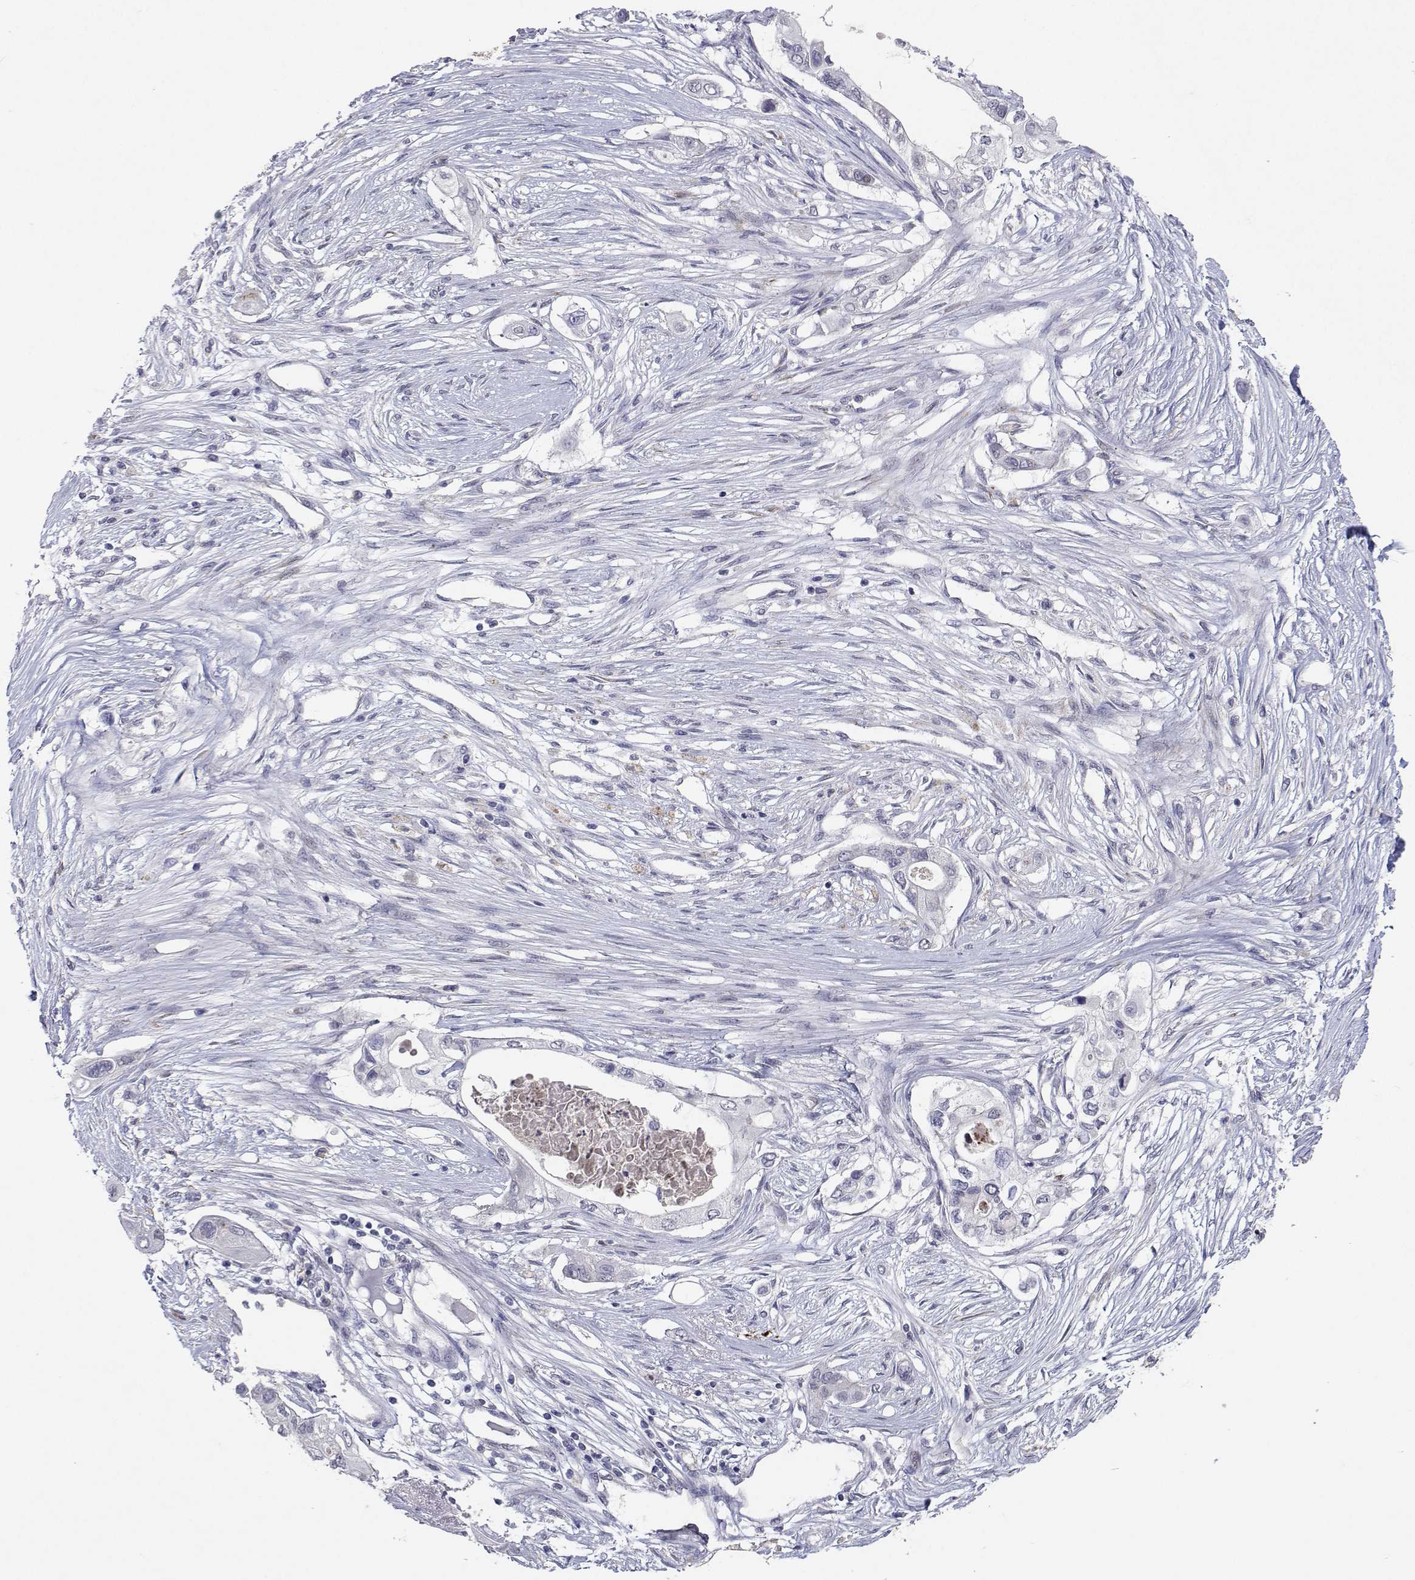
{"staining": {"intensity": "negative", "quantity": "none", "location": "none"}, "tissue": "pancreatic cancer", "cell_type": "Tumor cells", "image_type": "cancer", "snomed": [{"axis": "morphology", "description": "Adenocarcinoma, NOS"}, {"axis": "topography", "description": "Pancreas"}], "caption": "High power microscopy image of an IHC micrograph of adenocarcinoma (pancreatic), revealing no significant positivity in tumor cells.", "gene": "RBPJL", "patient": {"sex": "female", "age": 63}}